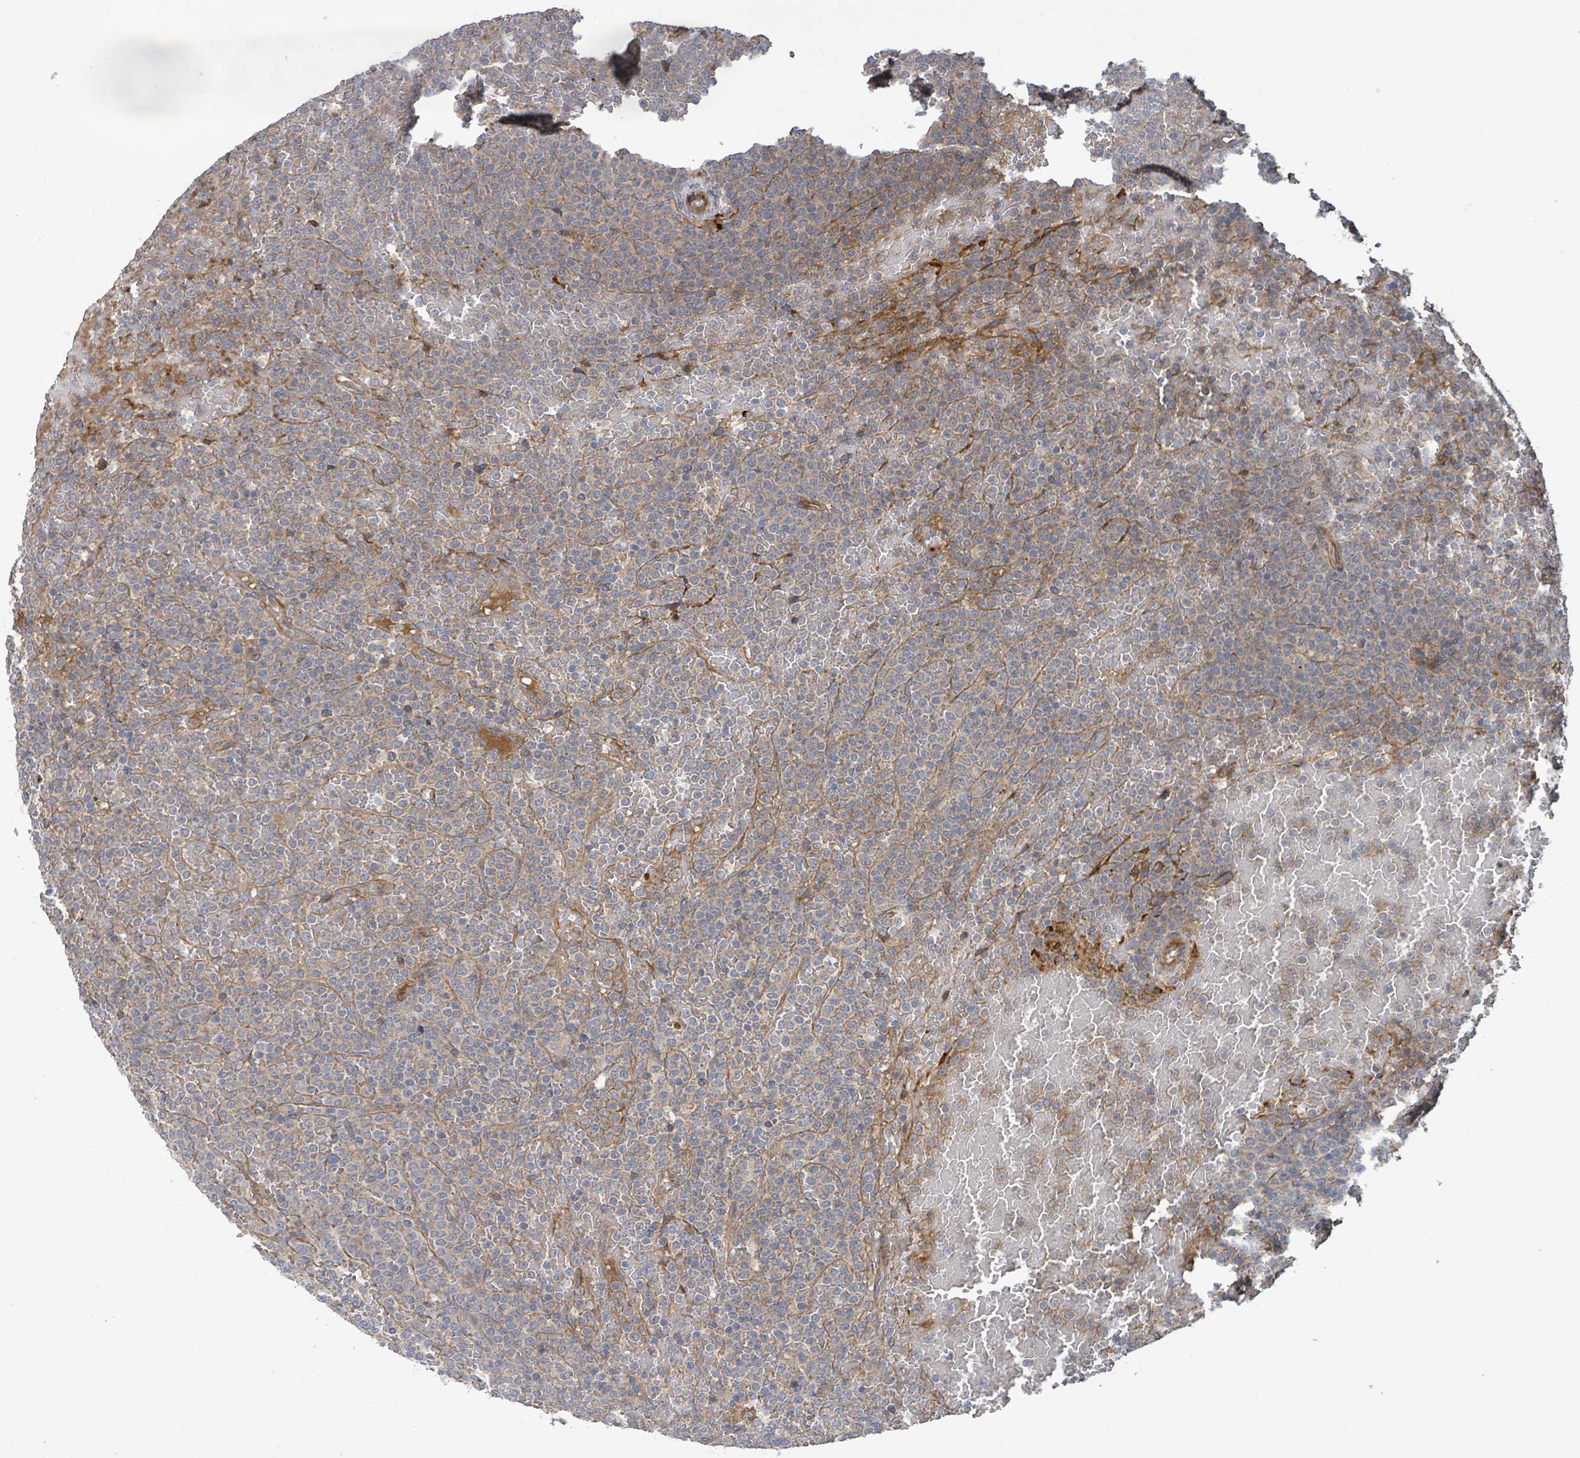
{"staining": {"intensity": "weak", "quantity": "<25%", "location": "cytoplasmic/membranous"}, "tissue": "lymphoma", "cell_type": "Tumor cells", "image_type": "cancer", "snomed": [{"axis": "morphology", "description": "Malignant lymphoma, non-Hodgkin's type, Low grade"}, {"axis": "topography", "description": "Spleen"}], "caption": "IHC photomicrograph of malignant lymphoma, non-Hodgkin's type (low-grade) stained for a protein (brown), which displays no staining in tumor cells.", "gene": "STARD4", "patient": {"sex": "male", "age": 60}}